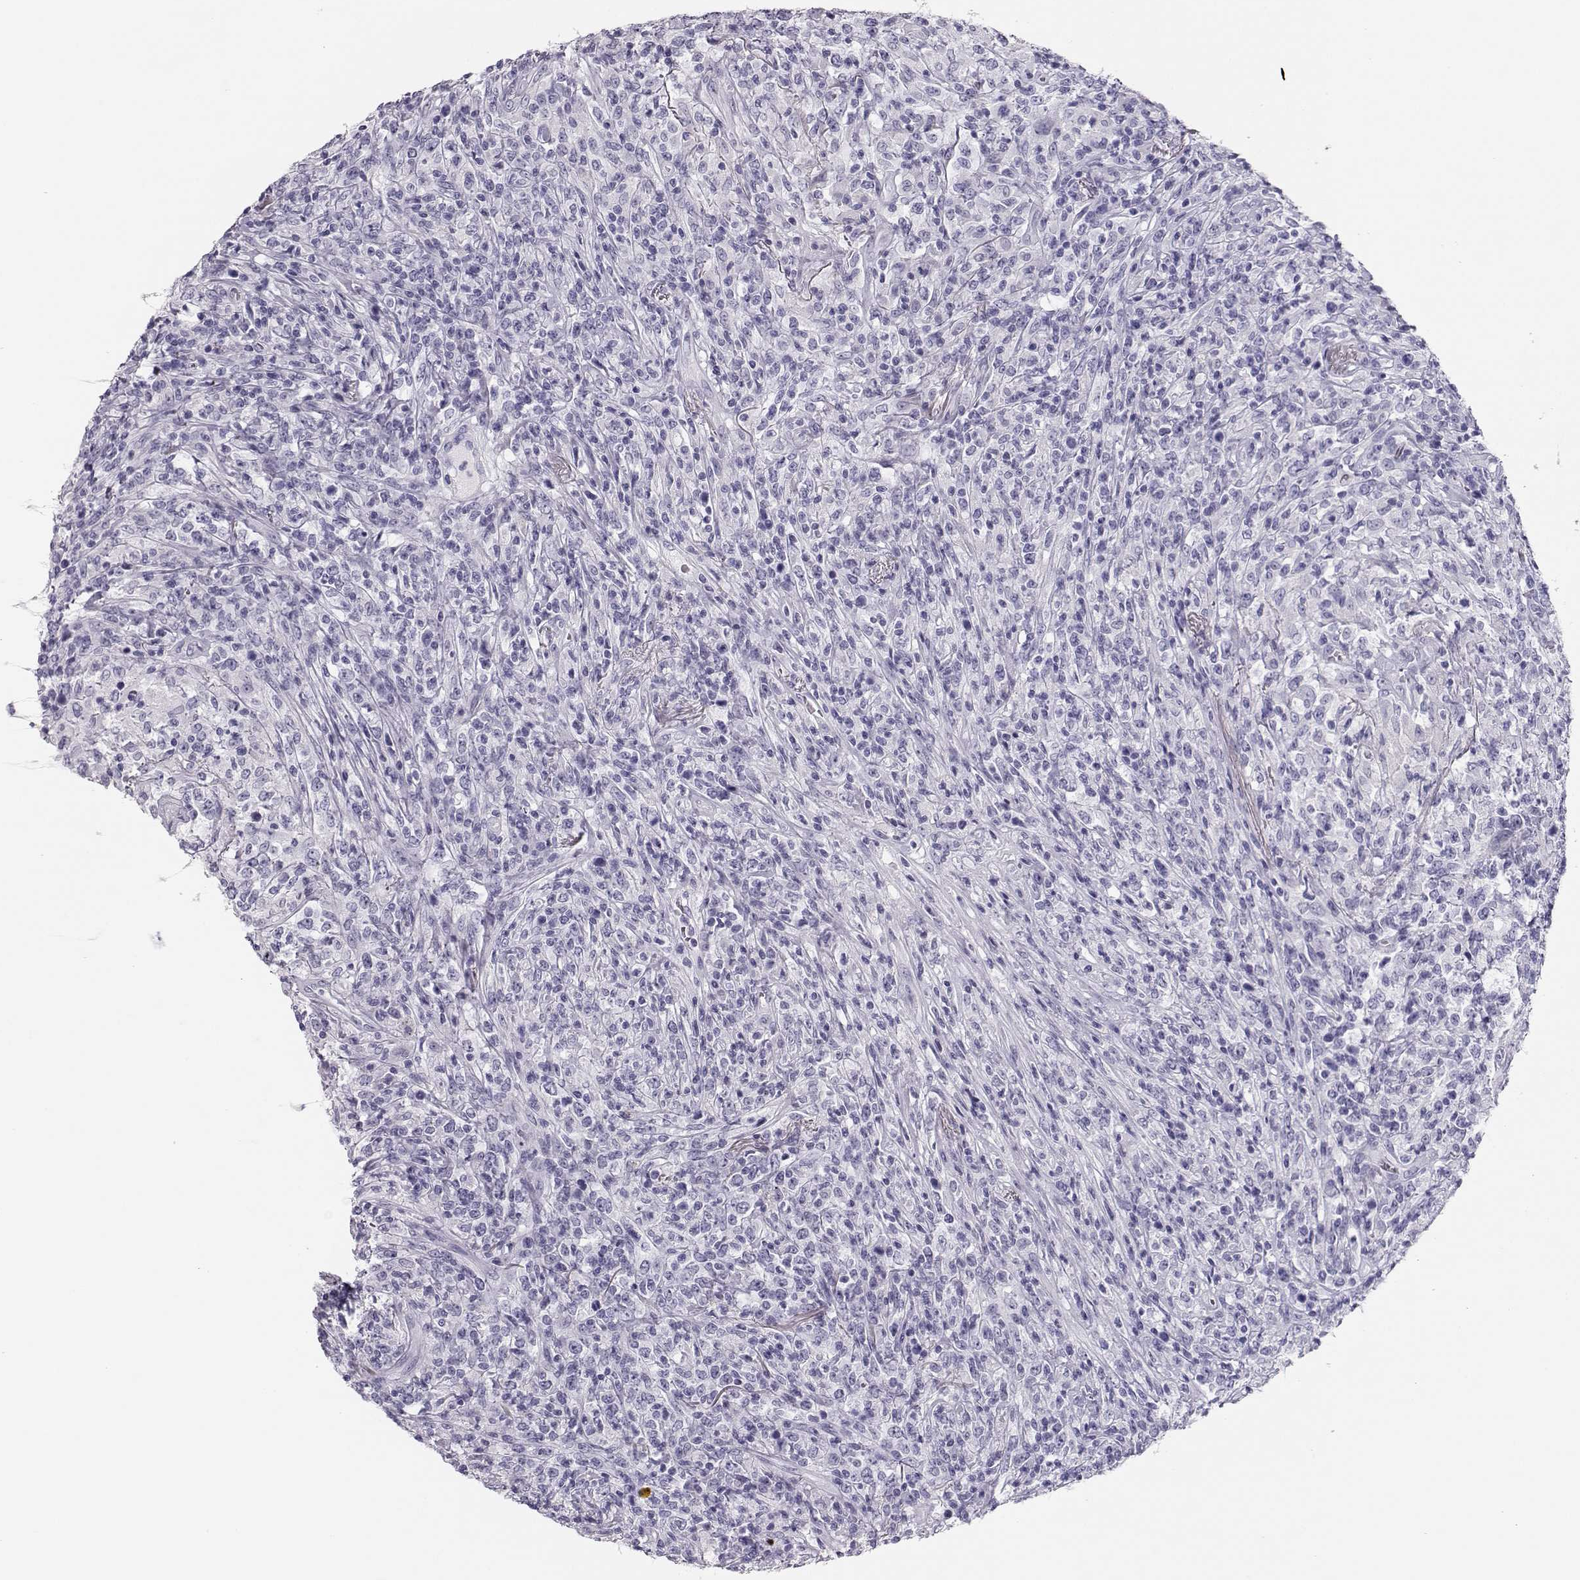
{"staining": {"intensity": "negative", "quantity": "none", "location": "none"}, "tissue": "lymphoma", "cell_type": "Tumor cells", "image_type": "cancer", "snomed": [{"axis": "morphology", "description": "Malignant lymphoma, non-Hodgkin's type, High grade"}, {"axis": "topography", "description": "Lung"}], "caption": "Malignant lymphoma, non-Hodgkin's type (high-grade) stained for a protein using immunohistochemistry (IHC) shows no staining tumor cells.", "gene": "MAGEC1", "patient": {"sex": "male", "age": 79}}